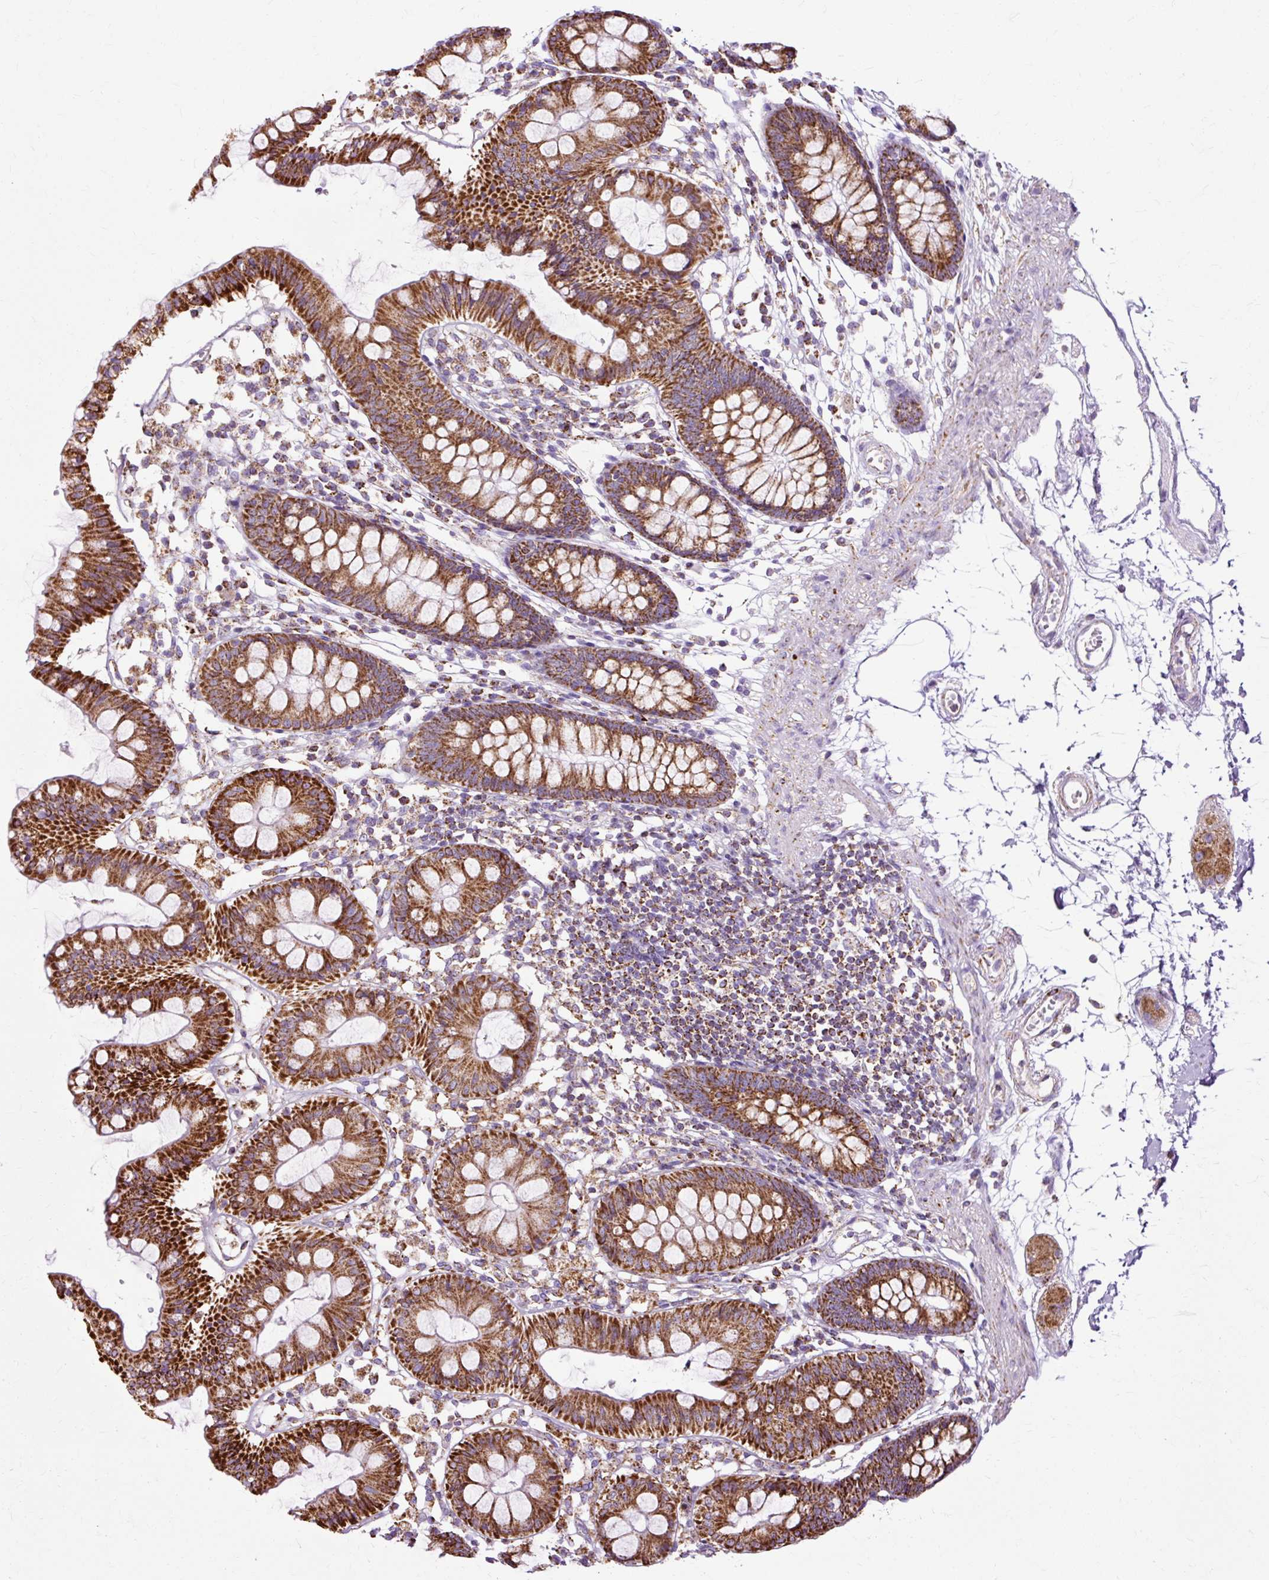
{"staining": {"intensity": "moderate", "quantity": ">75%", "location": "cytoplasmic/membranous"}, "tissue": "colon", "cell_type": "Endothelial cells", "image_type": "normal", "snomed": [{"axis": "morphology", "description": "Normal tissue, NOS"}, {"axis": "topography", "description": "Colon"}], "caption": "This image shows benign colon stained with immunohistochemistry to label a protein in brown. The cytoplasmic/membranous of endothelial cells show moderate positivity for the protein. Nuclei are counter-stained blue.", "gene": "DLAT", "patient": {"sex": "female", "age": 84}}